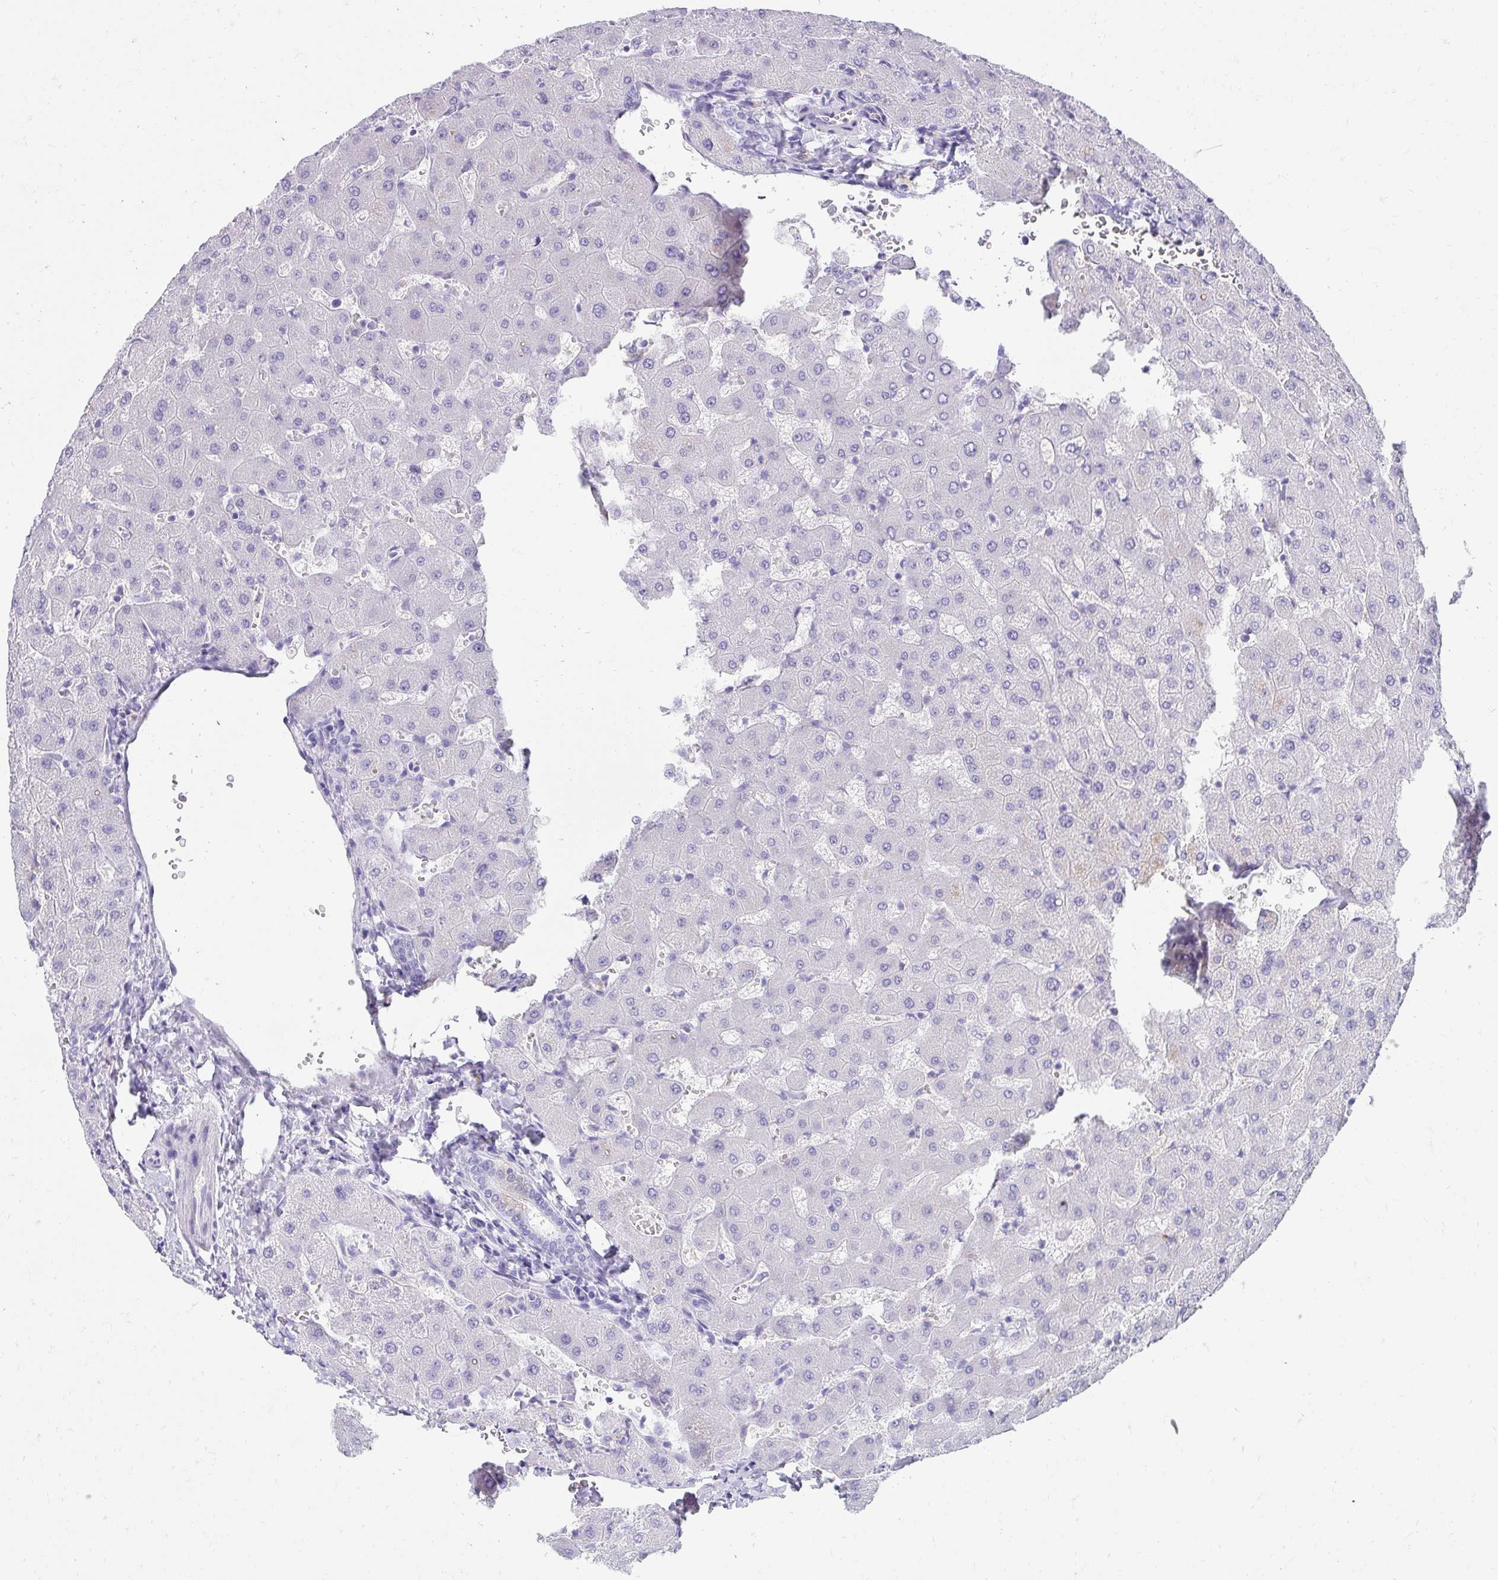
{"staining": {"intensity": "negative", "quantity": "none", "location": "none"}, "tissue": "liver", "cell_type": "Cholangiocytes", "image_type": "normal", "snomed": [{"axis": "morphology", "description": "Normal tissue, NOS"}, {"axis": "topography", "description": "Liver"}], "caption": "Immunohistochemical staining of benign liver shows no significant expression in cholangiocytes. (DAB (3,3'-diaminobenzidine) IHC with hematoxylin counter stain).", "gene": "SEC14L3", "patient": {"sex": "female", "age": 63}}